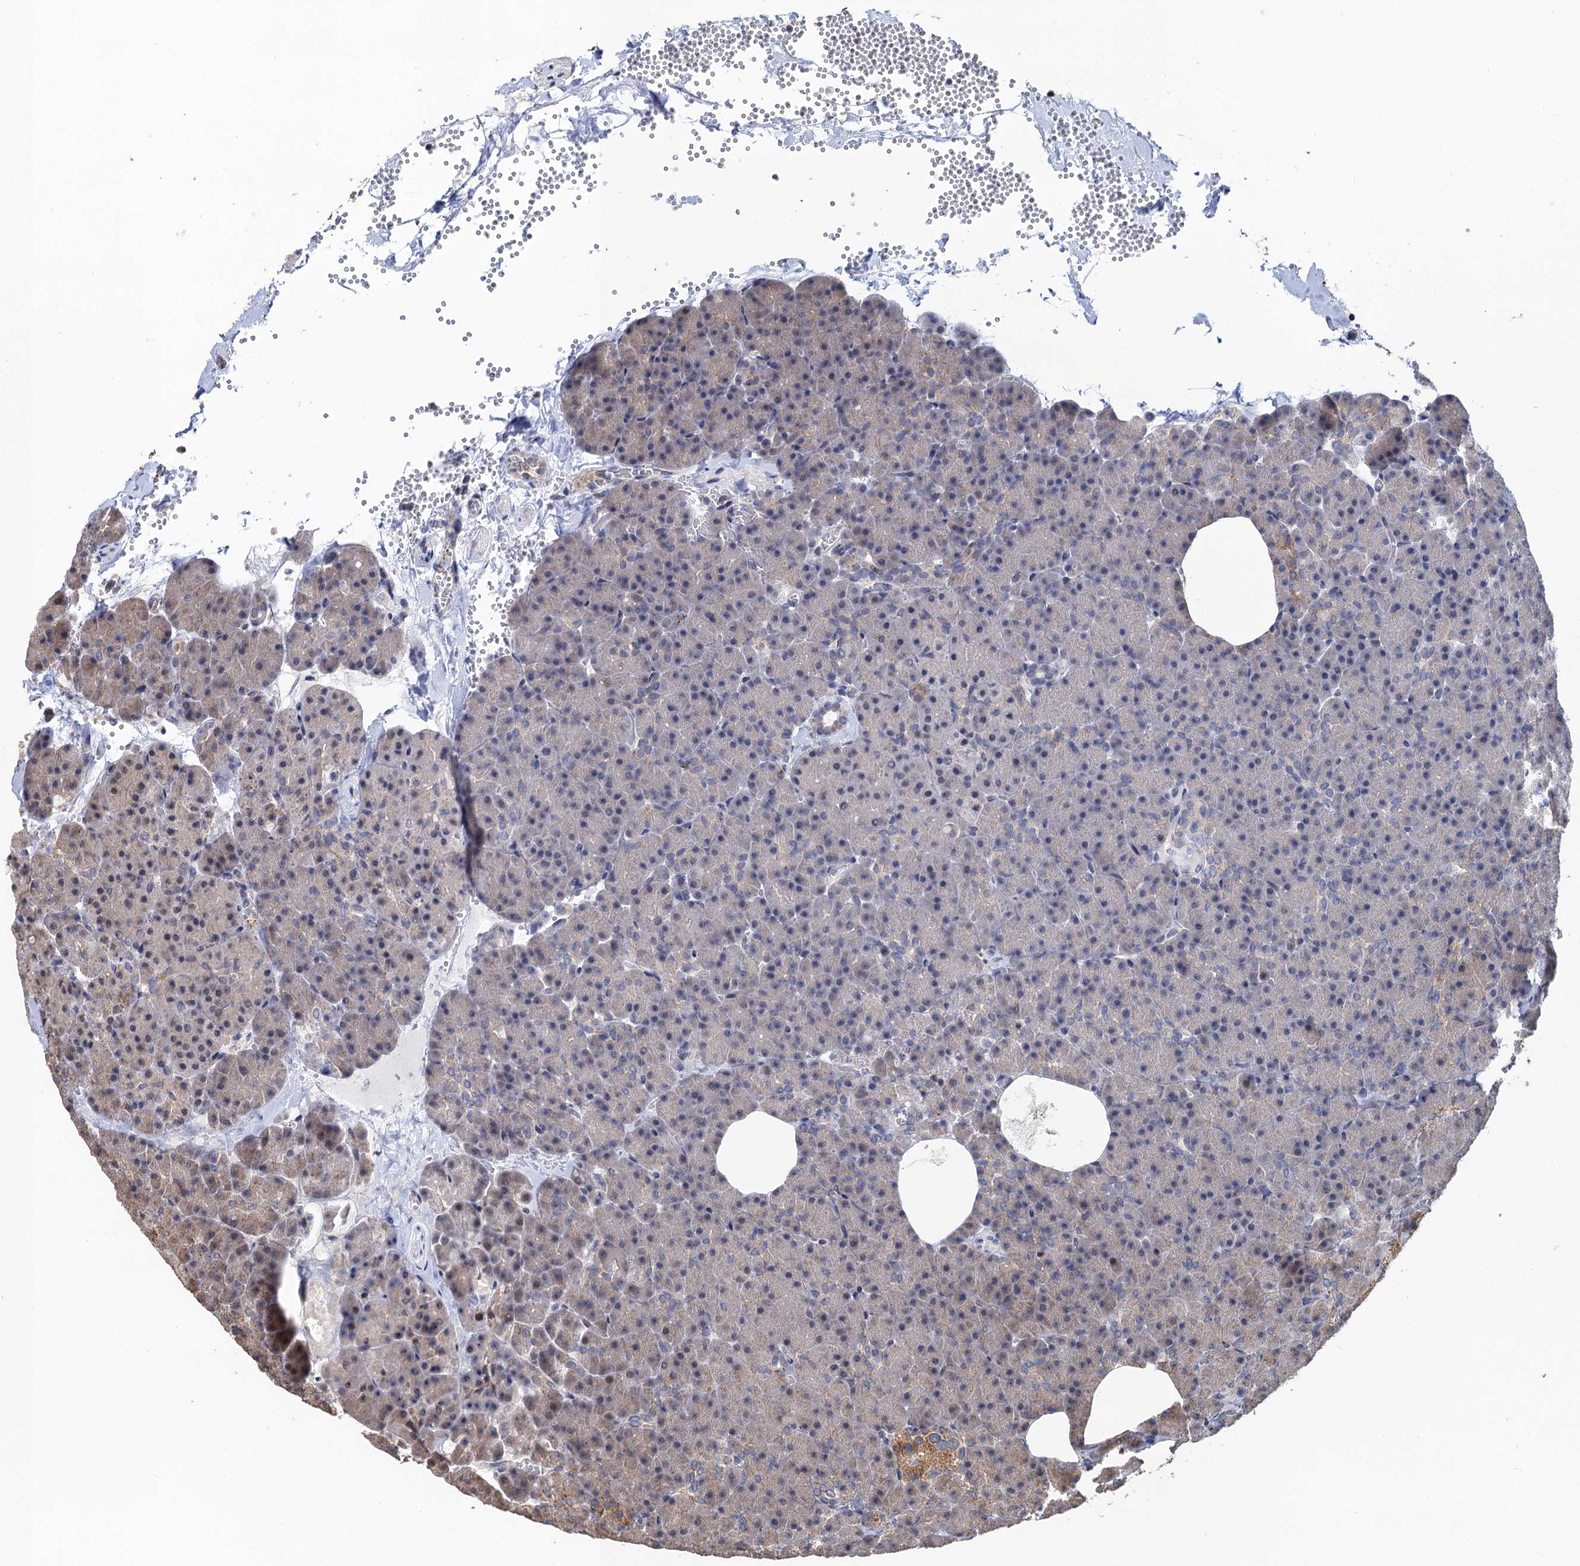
{"staining": {"intensity": "weak", "quantity": "<25%", "location": "cytoplasmic/membranous"}, "tissue": "pancreas", "cell_type": "Exocrine glandular cells", "image_type": "normal", "snomed": [{"axis": "morphology", "description": "Normal tissue, NOS"}, {"axis": "morphology", "description": "Carcinoid, malignant, NOS"}, {"axis": "topography", "description": "Pancreas"}], "caption": "A high-resolution histopathology image shows immunohistochemistry (IHC) staining of normal pancreas, which exhibits no significant expression in exocrine glandular cells. (Brightfield microscopy of DAB immunohistochemistry at high magnification).", "gene": "BMERB1", "patient": {"sex": "female", "age": 35}}